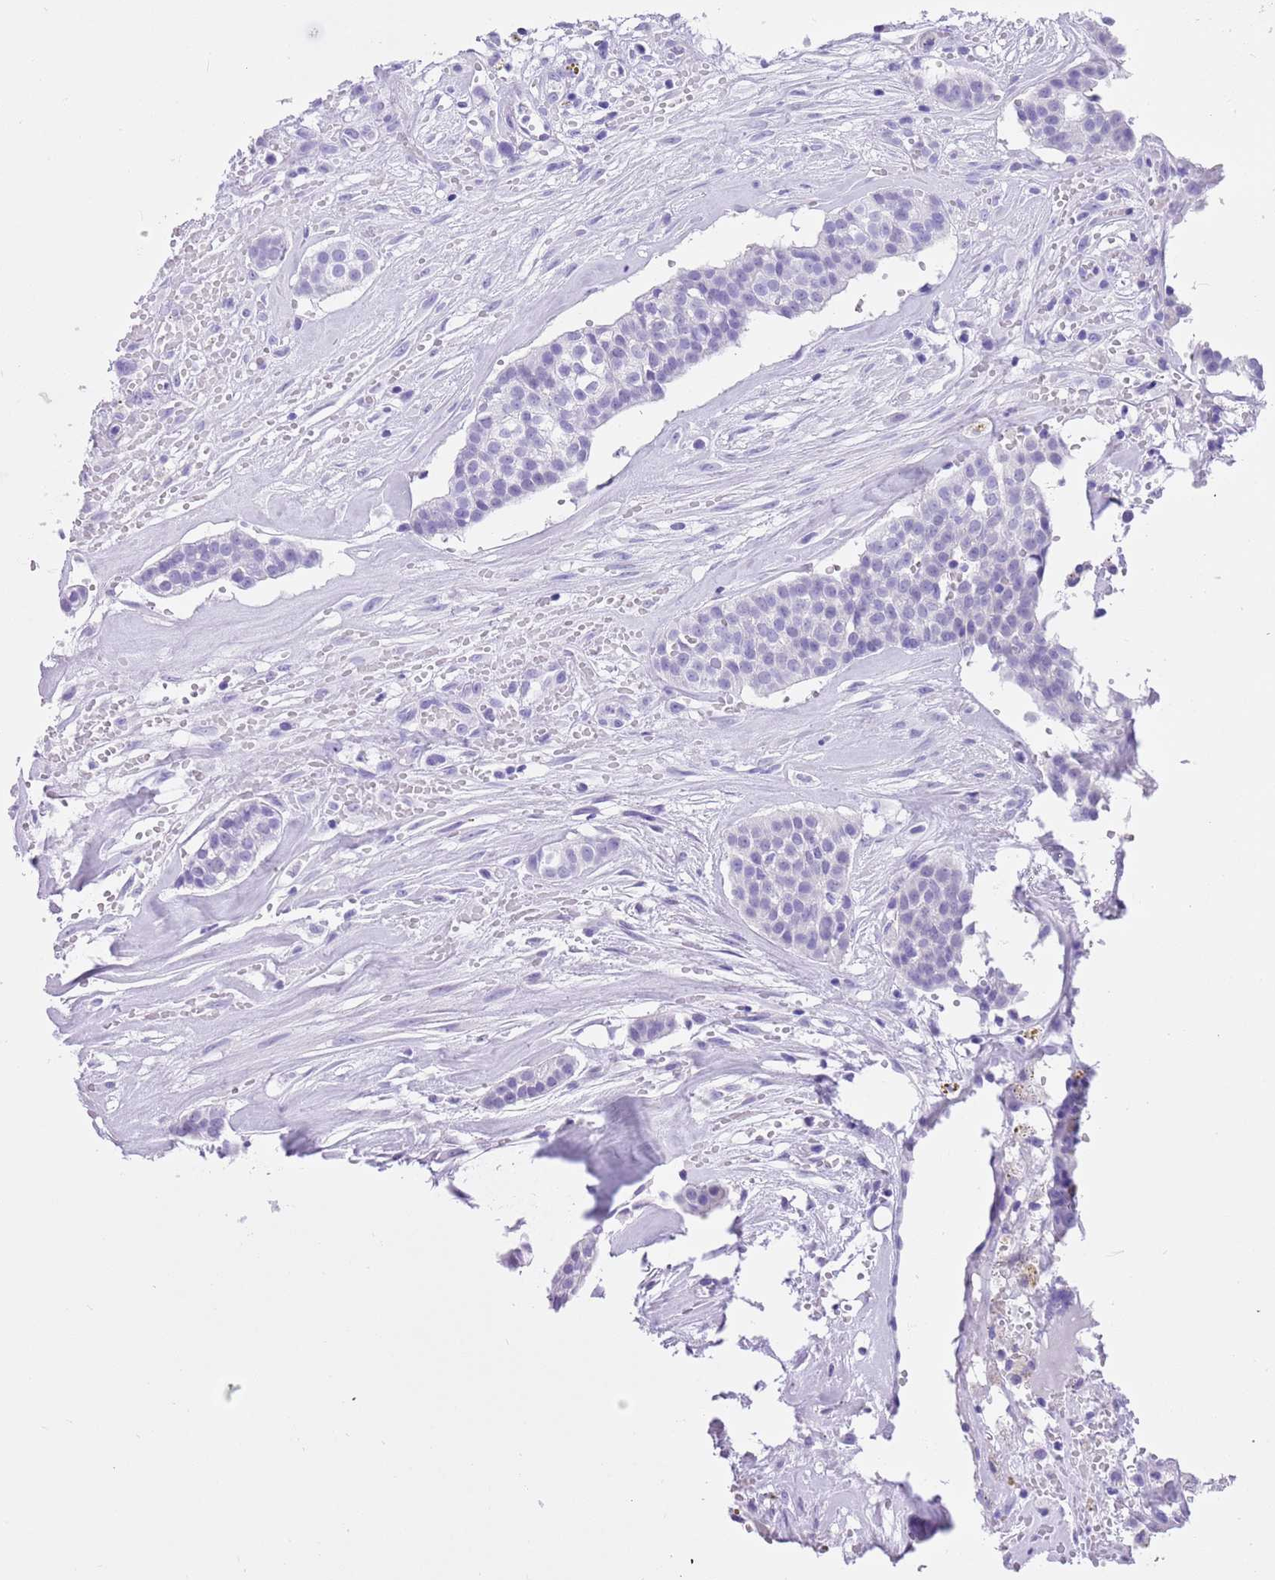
{"staining": {"intensity": "negative", "quantity": "none", "location": "none"}, "tissue": "head and neck cancer", "cell_type": "Tumor cells", "image_type": "cancer", "snomed": [{"axis": "morphology", "description": "Adenocarcinoma, NOS"}, {"axis": "topography", "description": "Head-Neck"}], "caption": "This is an immunohistochemistry photomicrograph of head and neck adenocarcinoma. There is no staining in tumor cells.", "gene": "TMEM185B", "patient": {"sex": "male", "age": 81}}